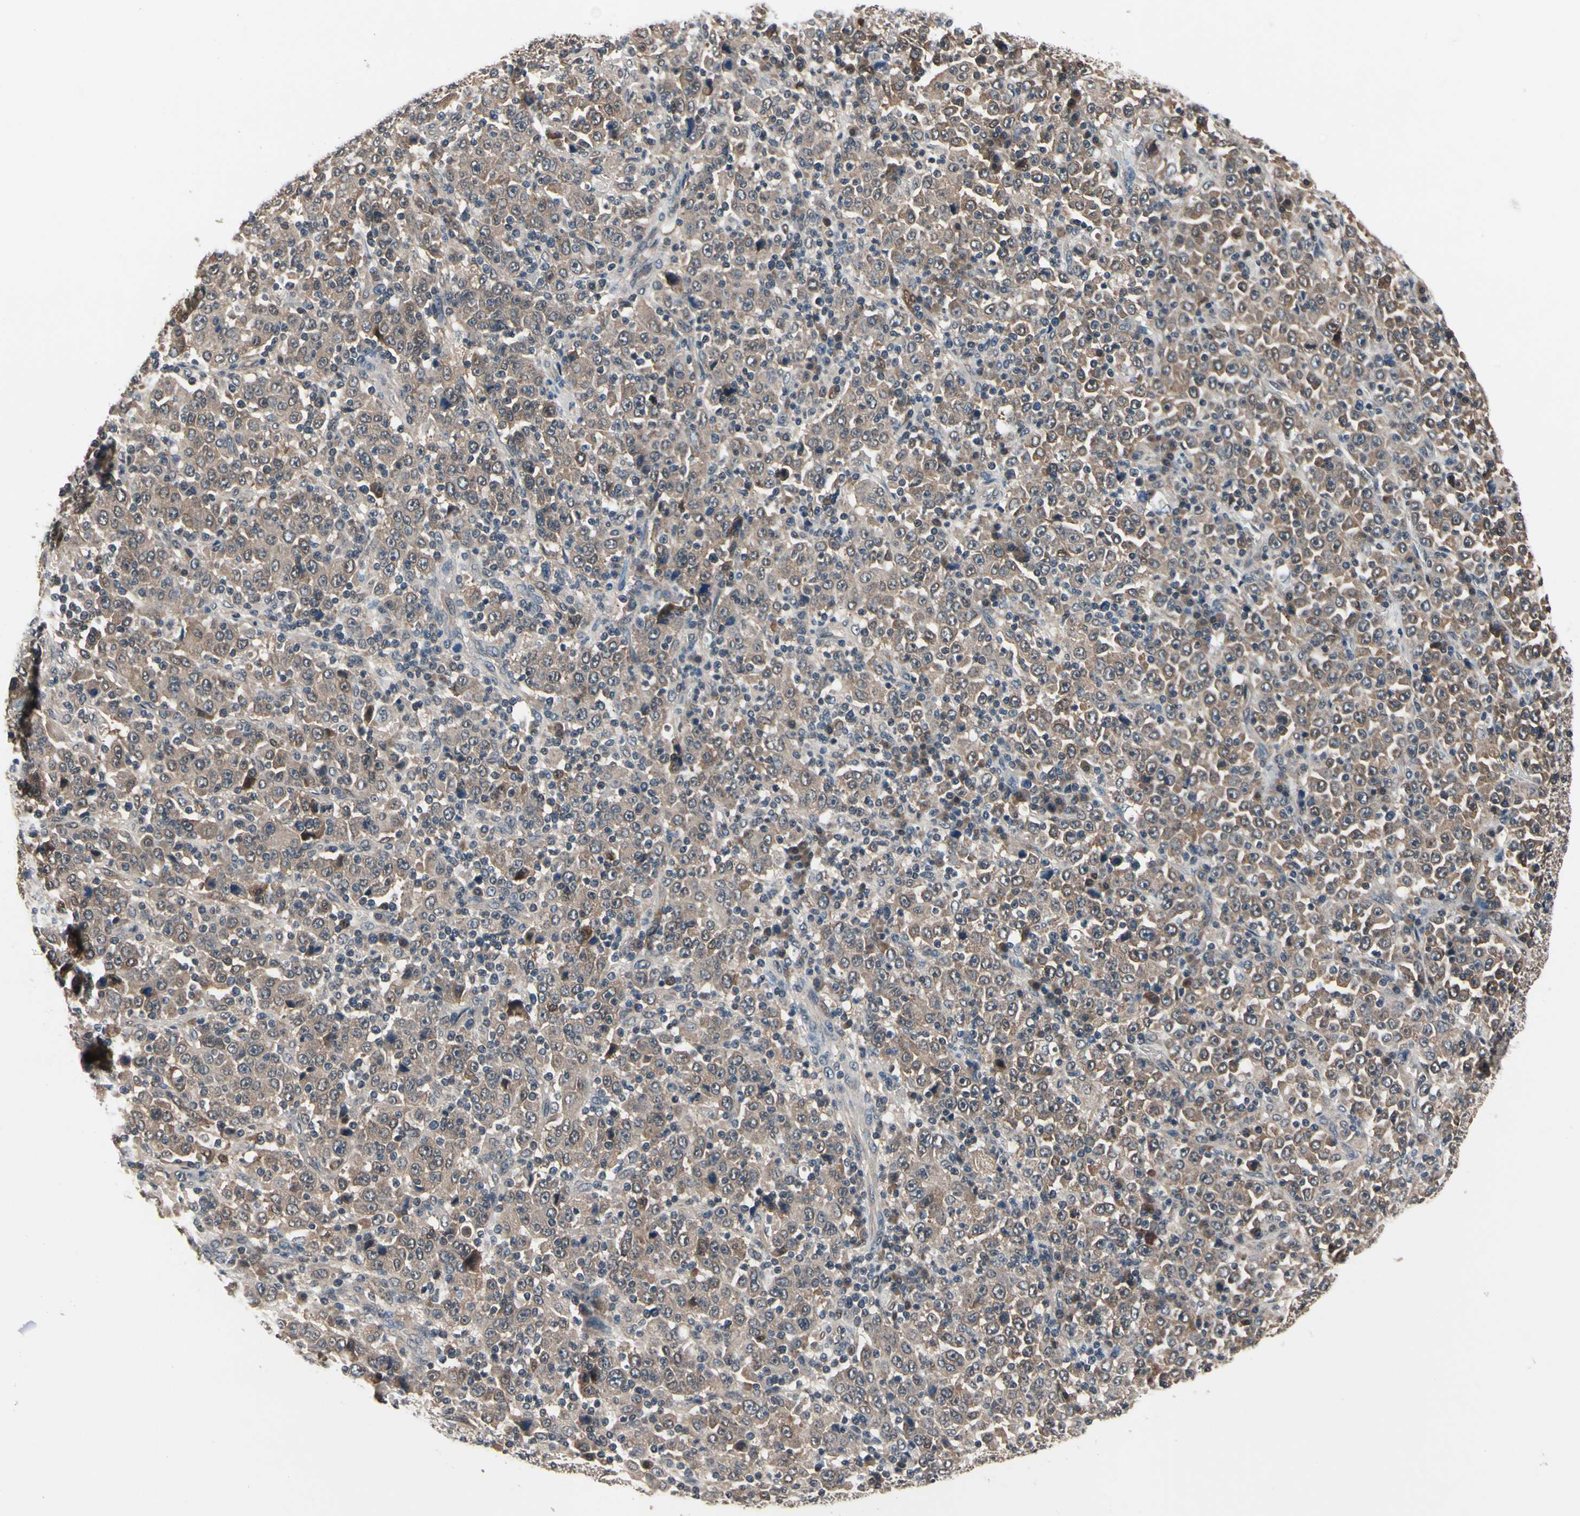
{"staining": {"intensity": "moderate", "quantity": ">75%", "location": "cytoplasmic/membranous"}, "tissue": "stomach cancer", "cell_type": "Tumor cells", "image_type": "cancer", "snomed": [{"axis": "morphology", "description": "Normal tissue, NOS"}, {"axis": "morphology", "description": "Adenocarcinoma, NOS"}, {"axis": "topography", "description": "Stomach, upper"}, {"axis": "topography", "description": "Stomach"}], "caption": "This is an image of IHC staining of stomach cancer, which shows moderate staining in the cytoplasmic/membranous of tumor cells.", "gene": "PRDX6", "patient": {"sex": "male", "age": 59}}